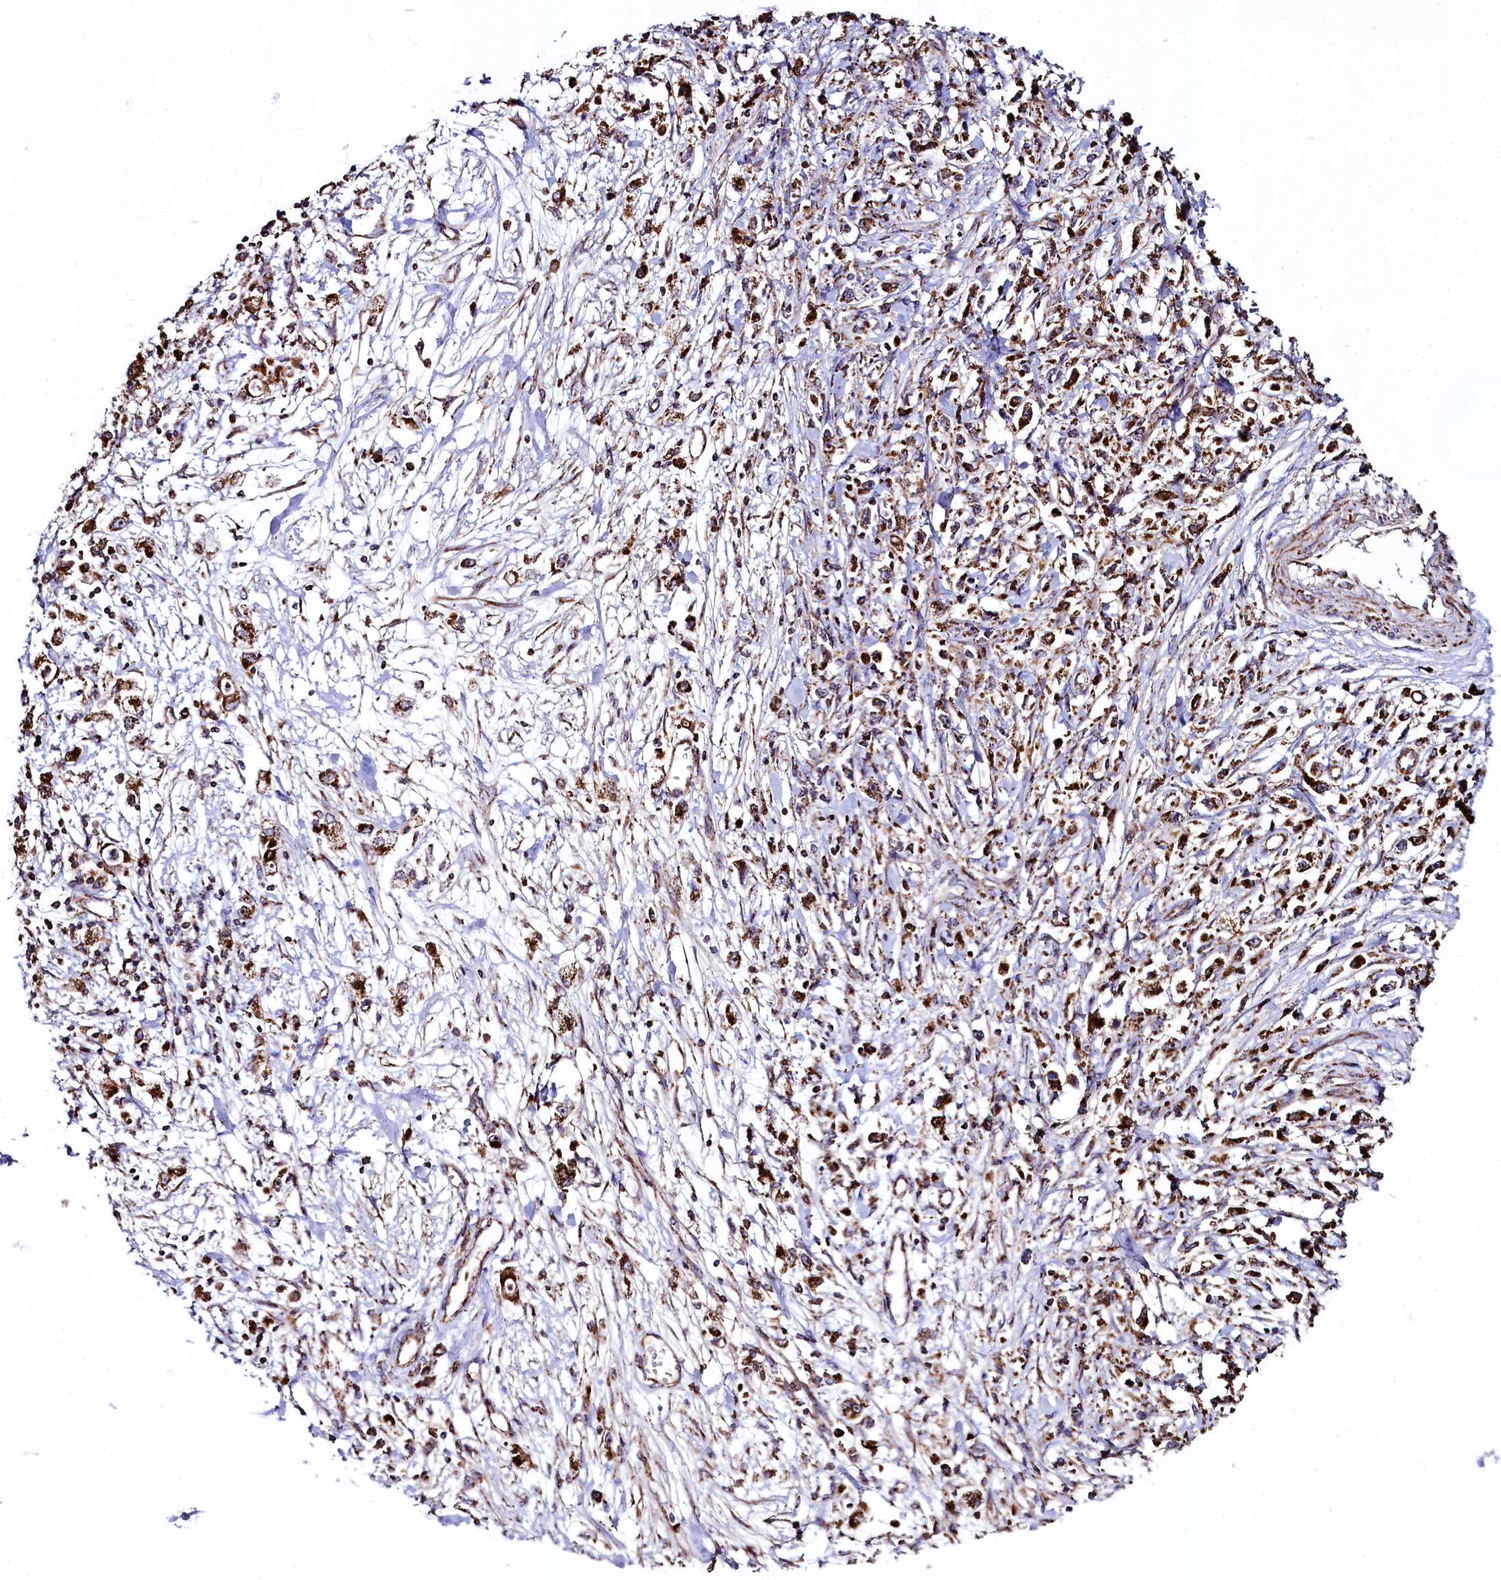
{"staining": {"intensity": "strong", "quantity": ">75%", "location": "cytoplasmic/membranous"}, "tissue": "stomach cancer", "cell_type": "Tumor cells", "image_type": "cancer", "snomed": [{"axis": "morphology", "description": "Adenocarcinoma, NOS"}, {"axis": "topography", "description": "Stomach"}], "caption": "About >75% of tumor cells in human stomach adenocarcinoma show strong cytoplasmic/membranous protein staining as visualized by brown immunohistochemical staining.", "gene": "CLYBL", "patient": {"sex": "female", "age": 59}}